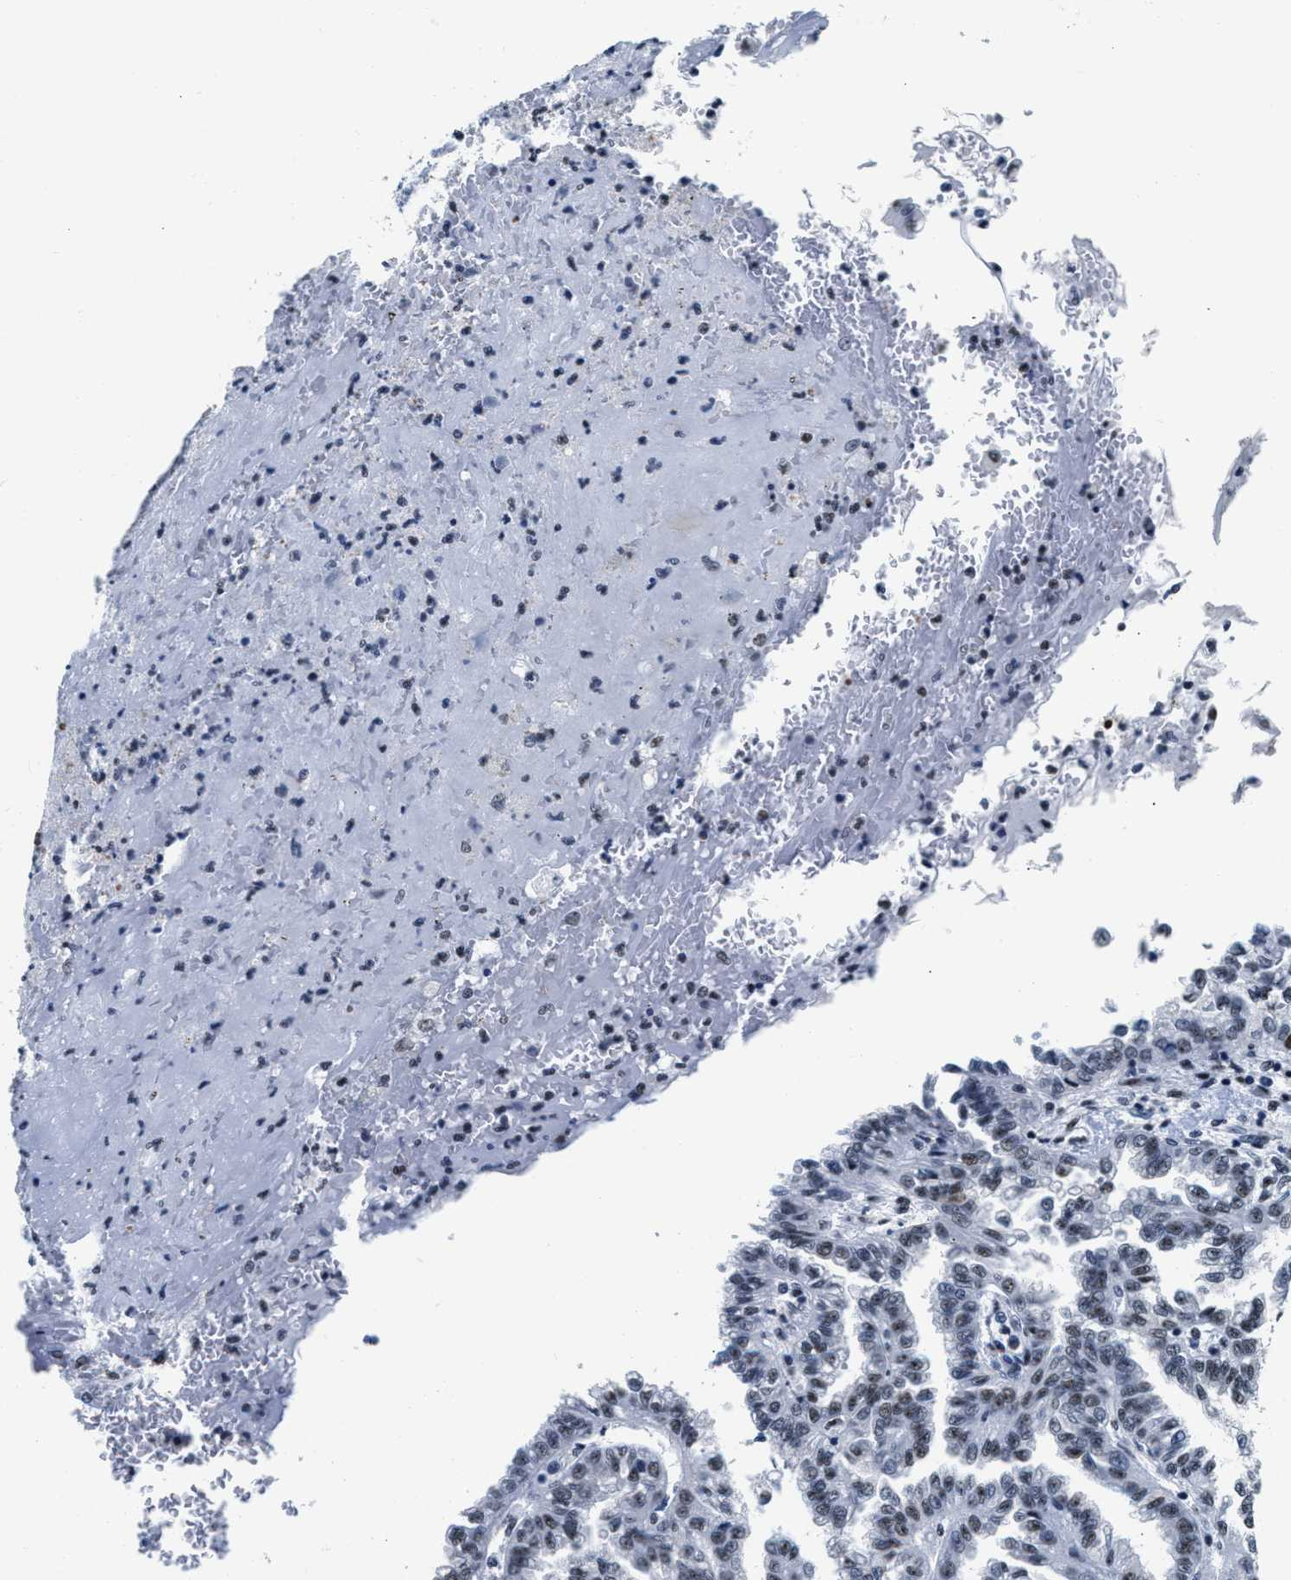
{"staining": {"intensity": "weak", "quantity": "<25%", "location": "nuclear"}, "tissue": "renal cancer", "cell_type": "Tumor cells", "image_type": "cancer", "snomed": [{"axis": "morphology", "description": "Inflammation, NOS"}, {"axis": "morphology", "description": "Adenocarcinoma, NOS"}, {"axis": "topography", "description": "Kidney"}], "caption": "Tumor cells are negative for protein expression in human adenocarcinoma (renal).", "gene": "RAD50", "patient": {"sex": "male", "age": 68}}